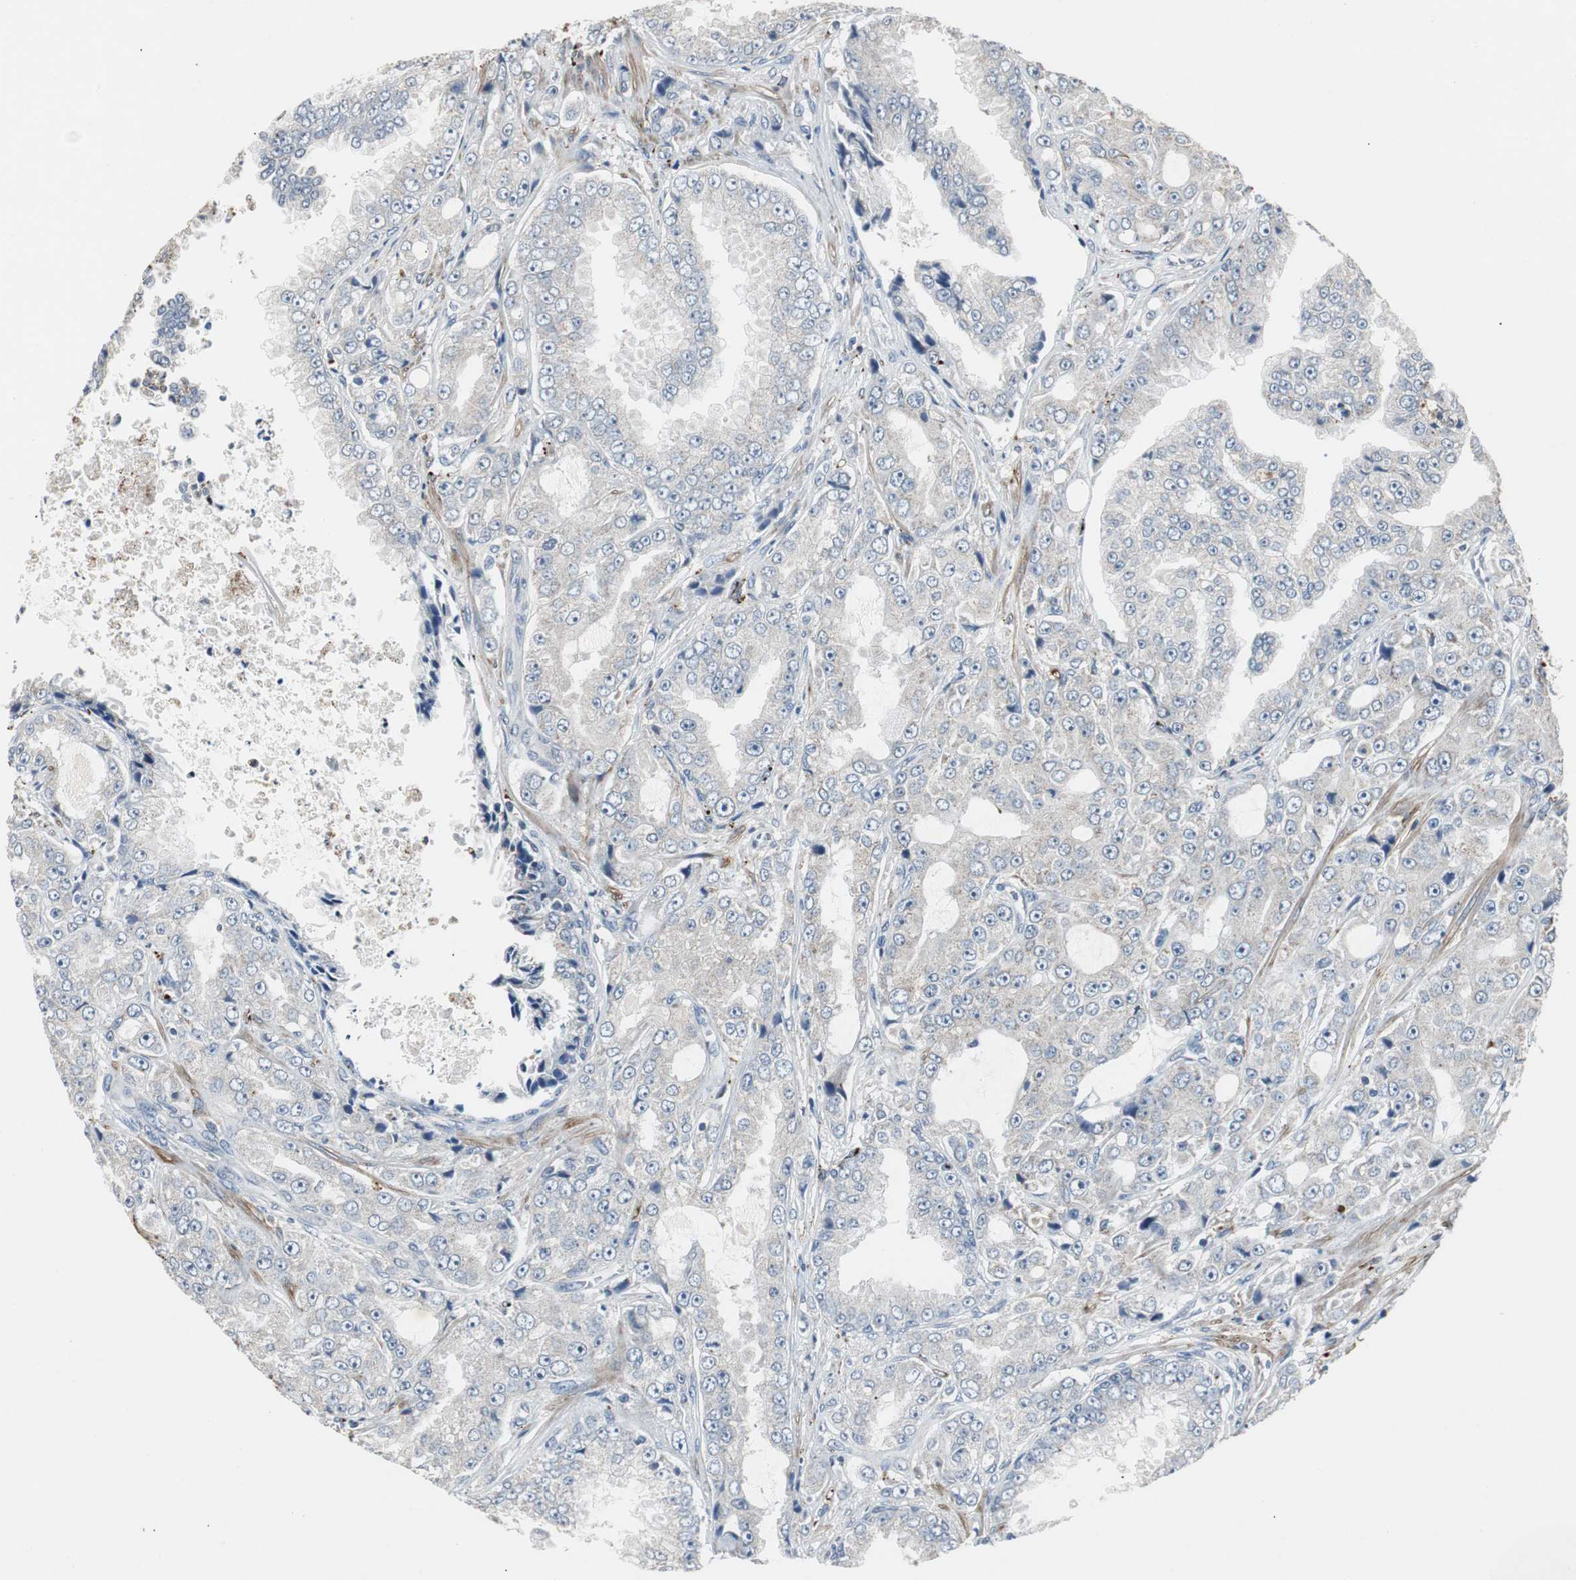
{"staining": {"intensity": "negative", "quantity": "none", "location": "none"}, "tissue": "prostate cancer", "cell_type": "Tumor cells", "image_type": "cancer", "snomed": [{"axis": "morphology", "description": "Adenocarcinoma, High grade"}, {"axis": "topography", "description": "Prostate"}], "caption": "Prostate adenocarcinoma (high-grade) was stained to show a protein in brown. There is no significant expression in tumor cells.", "gene": "PCYT1B", "patient": {"sex": "male", "age": 73}}